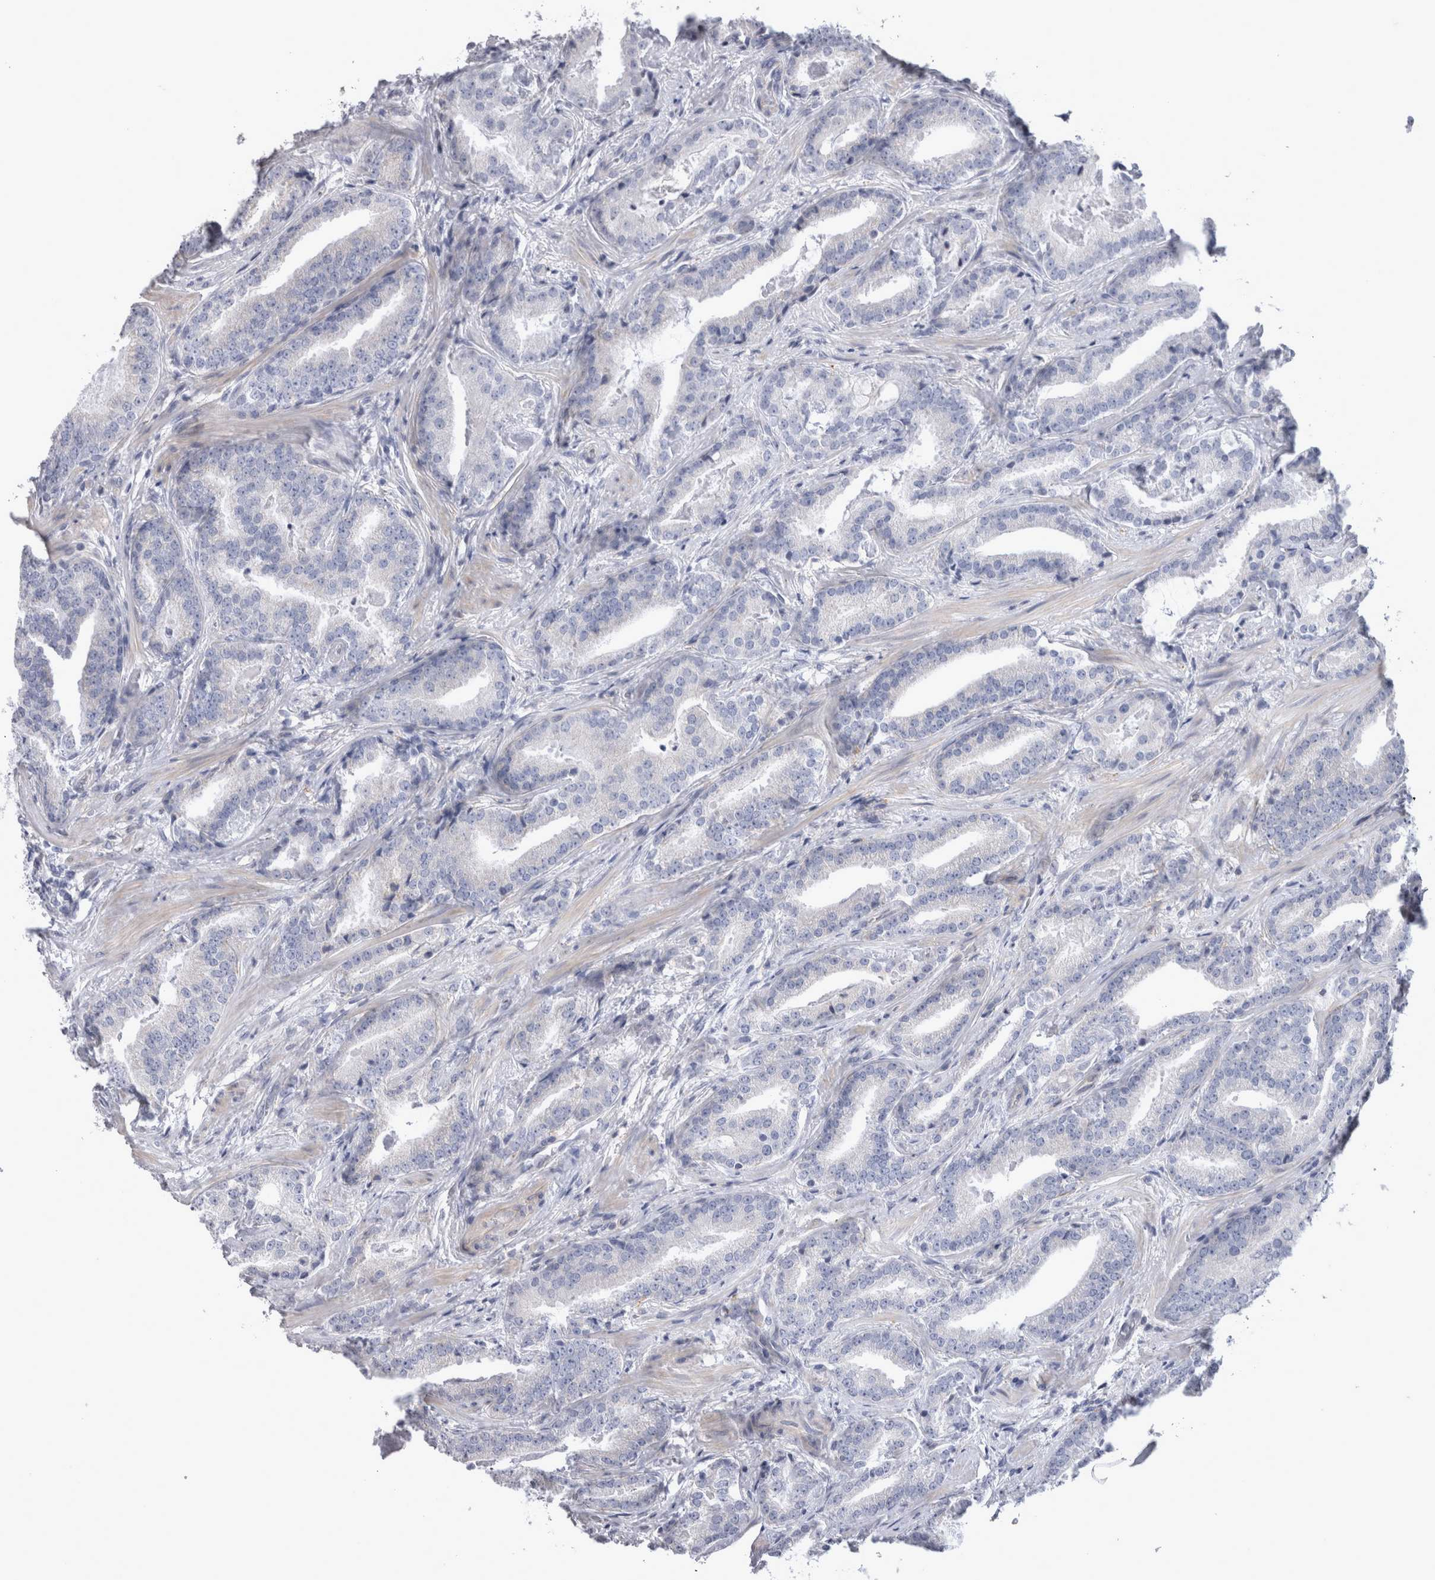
{"staining": {"intensity": "moderate", "quantity": "<25%", "location": "cytoplasmic/membranous"}, "tissue": "prostate cancer", "cell_type": "Tumor cells", "image_type": "cancer", "snomed": [{"axis": "morphology", "description": "Adenocarcinoma, Low grade"}, {"axis": "topography", "description": "Prostate"}], "caption": "IHC image of low-grade adenocarcinoma (prostate) stained for a protein (brown), which shows low levels of moderate cytoplasmic/membranous expression in approximately <25% of tumor cells.", "gene": "TSPOAP1", "patient": {"sex": "male", "age": 67}}